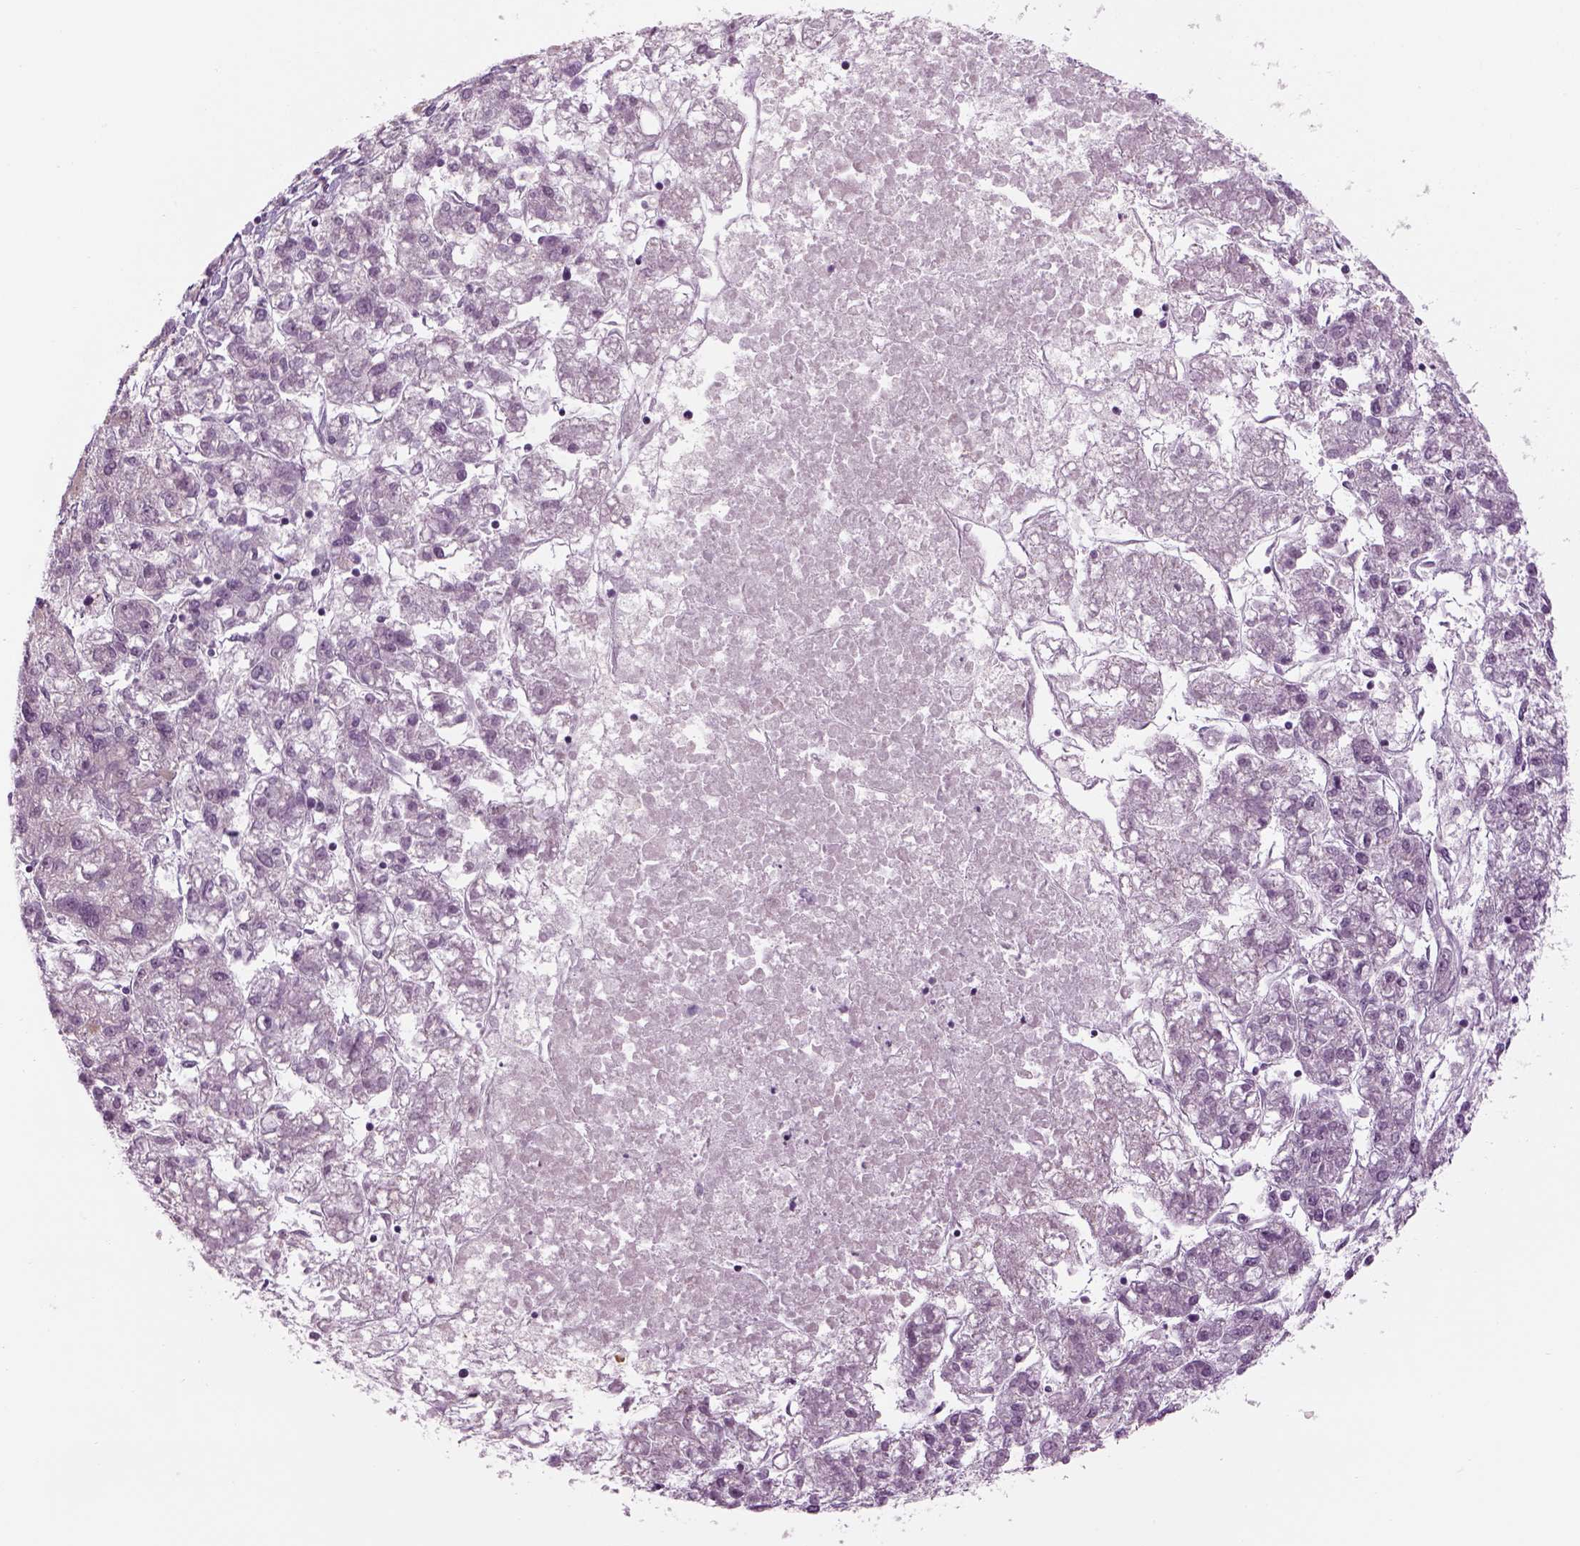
{"staining": {"intensity": "negative", "quantity": "none", "location": "none"}, "tissue": "liver cancer", "cell_type": "Tumor cells", "image_type": "cancer", "snomed": [{"axis": "morphology", "description": "Carcinoma, Hepatocellular, NOS"}, {"axis": "topography", "description": "Liver"}], "caption": "A photomicrograph of human hepatocellular carcinoma (liver) is negative for staining in tumor cells. (DAB IHC visualized using brightfield microscopy, high magnification).", "gene": "LRRIQ3", "patient": {"sex": "male", "age": 56}}